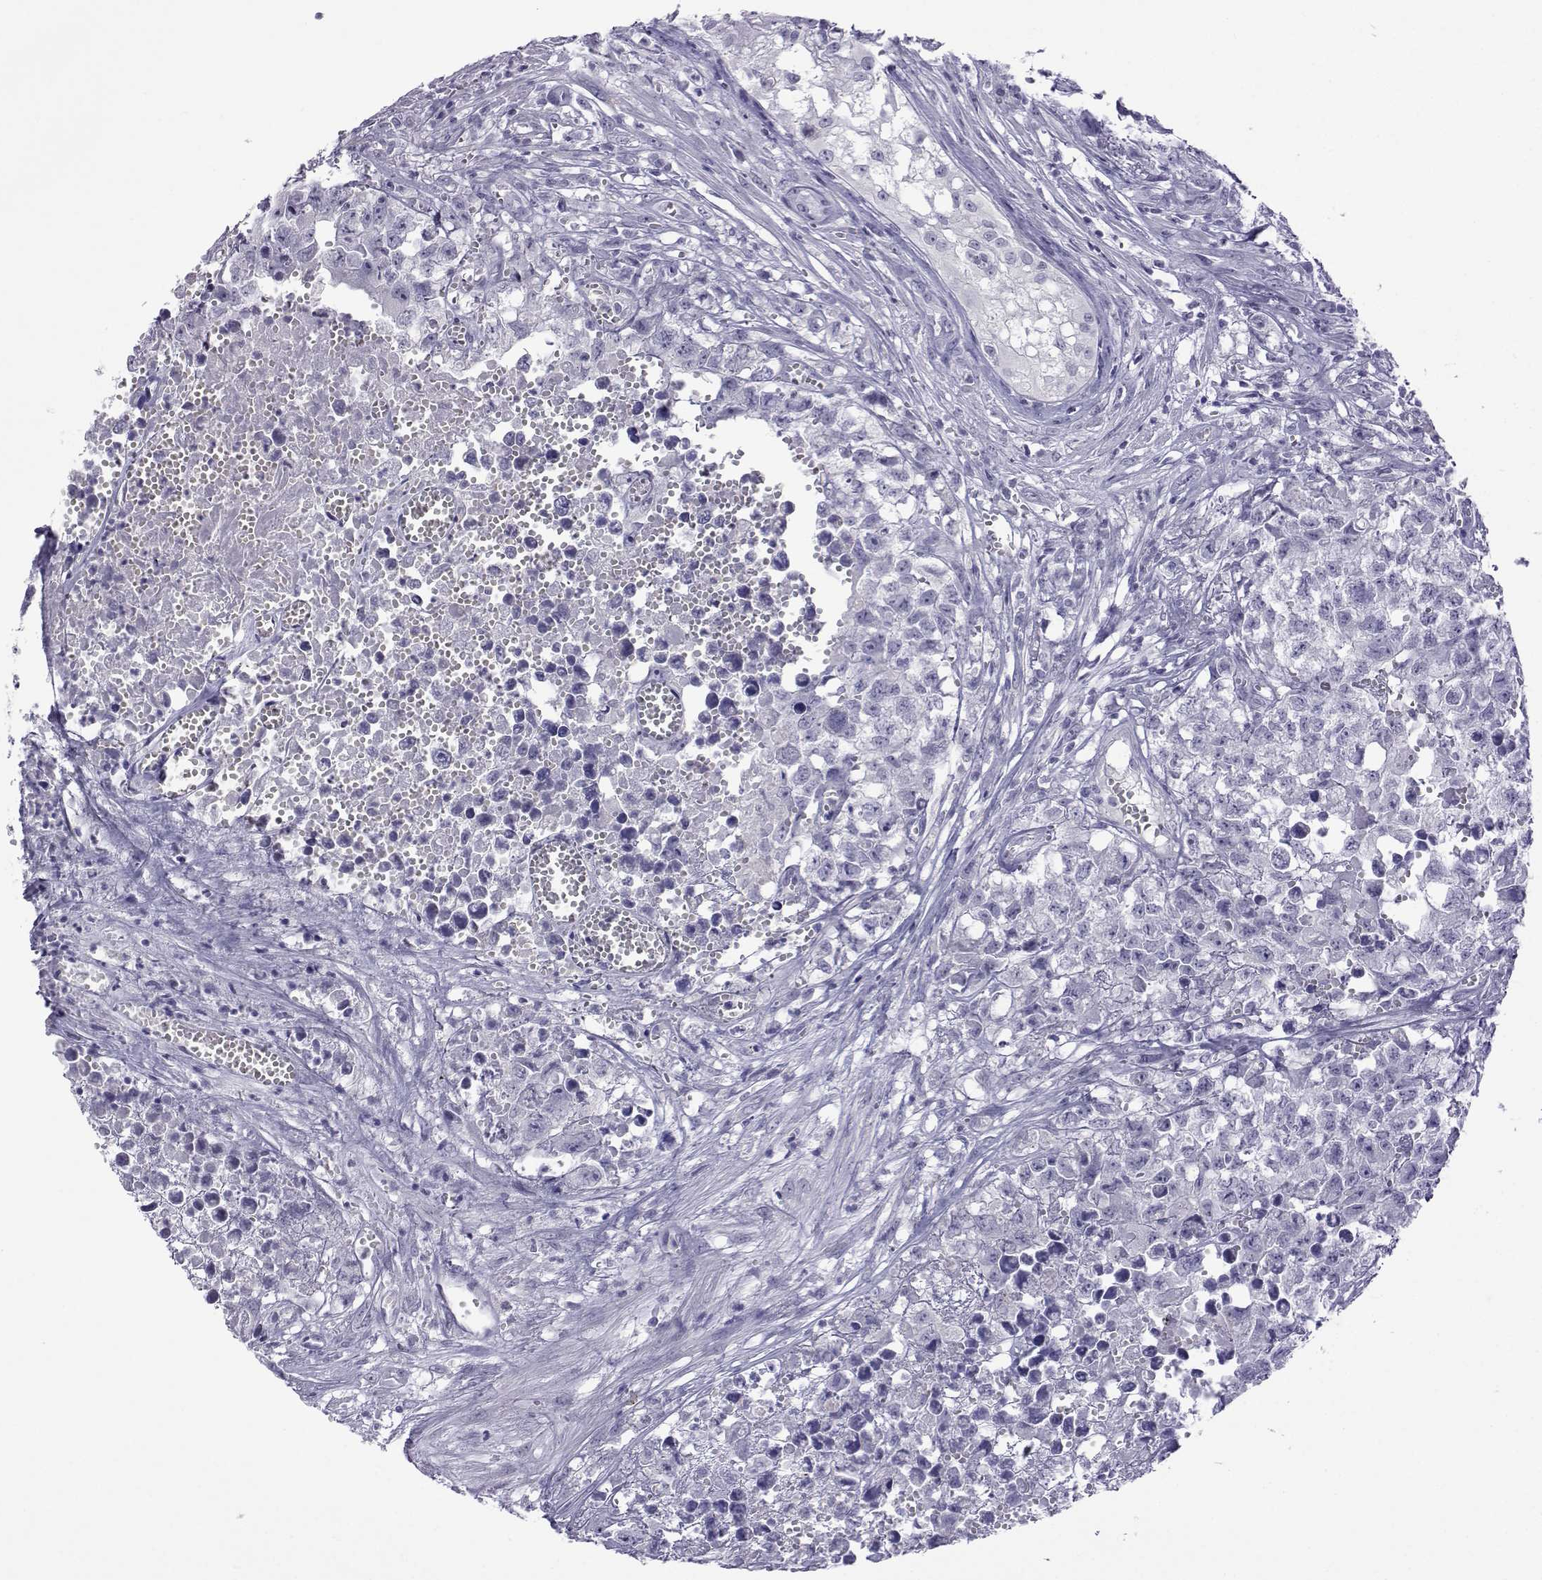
{"staining": {"intensity": "negative", "quantity": "none", "location": "none"}, "tissue": "testis cancer", "cell_type": "Tumor cells", "image_type": "cancer", "snomed": [{"axis": "morphology", "description": "Seminoma, NOS"}, {"axis": "morphology", "description": "Carcinoma, Embryonal, NOS"}, {"axis": "topography", "description": "Testis"}], "caption": "This is an IHC histopathology image of testis seminoma. There is no expression in tumor cells.", "gene": "ACTL7A", "patient": {"sex": "male", "age": 22}}